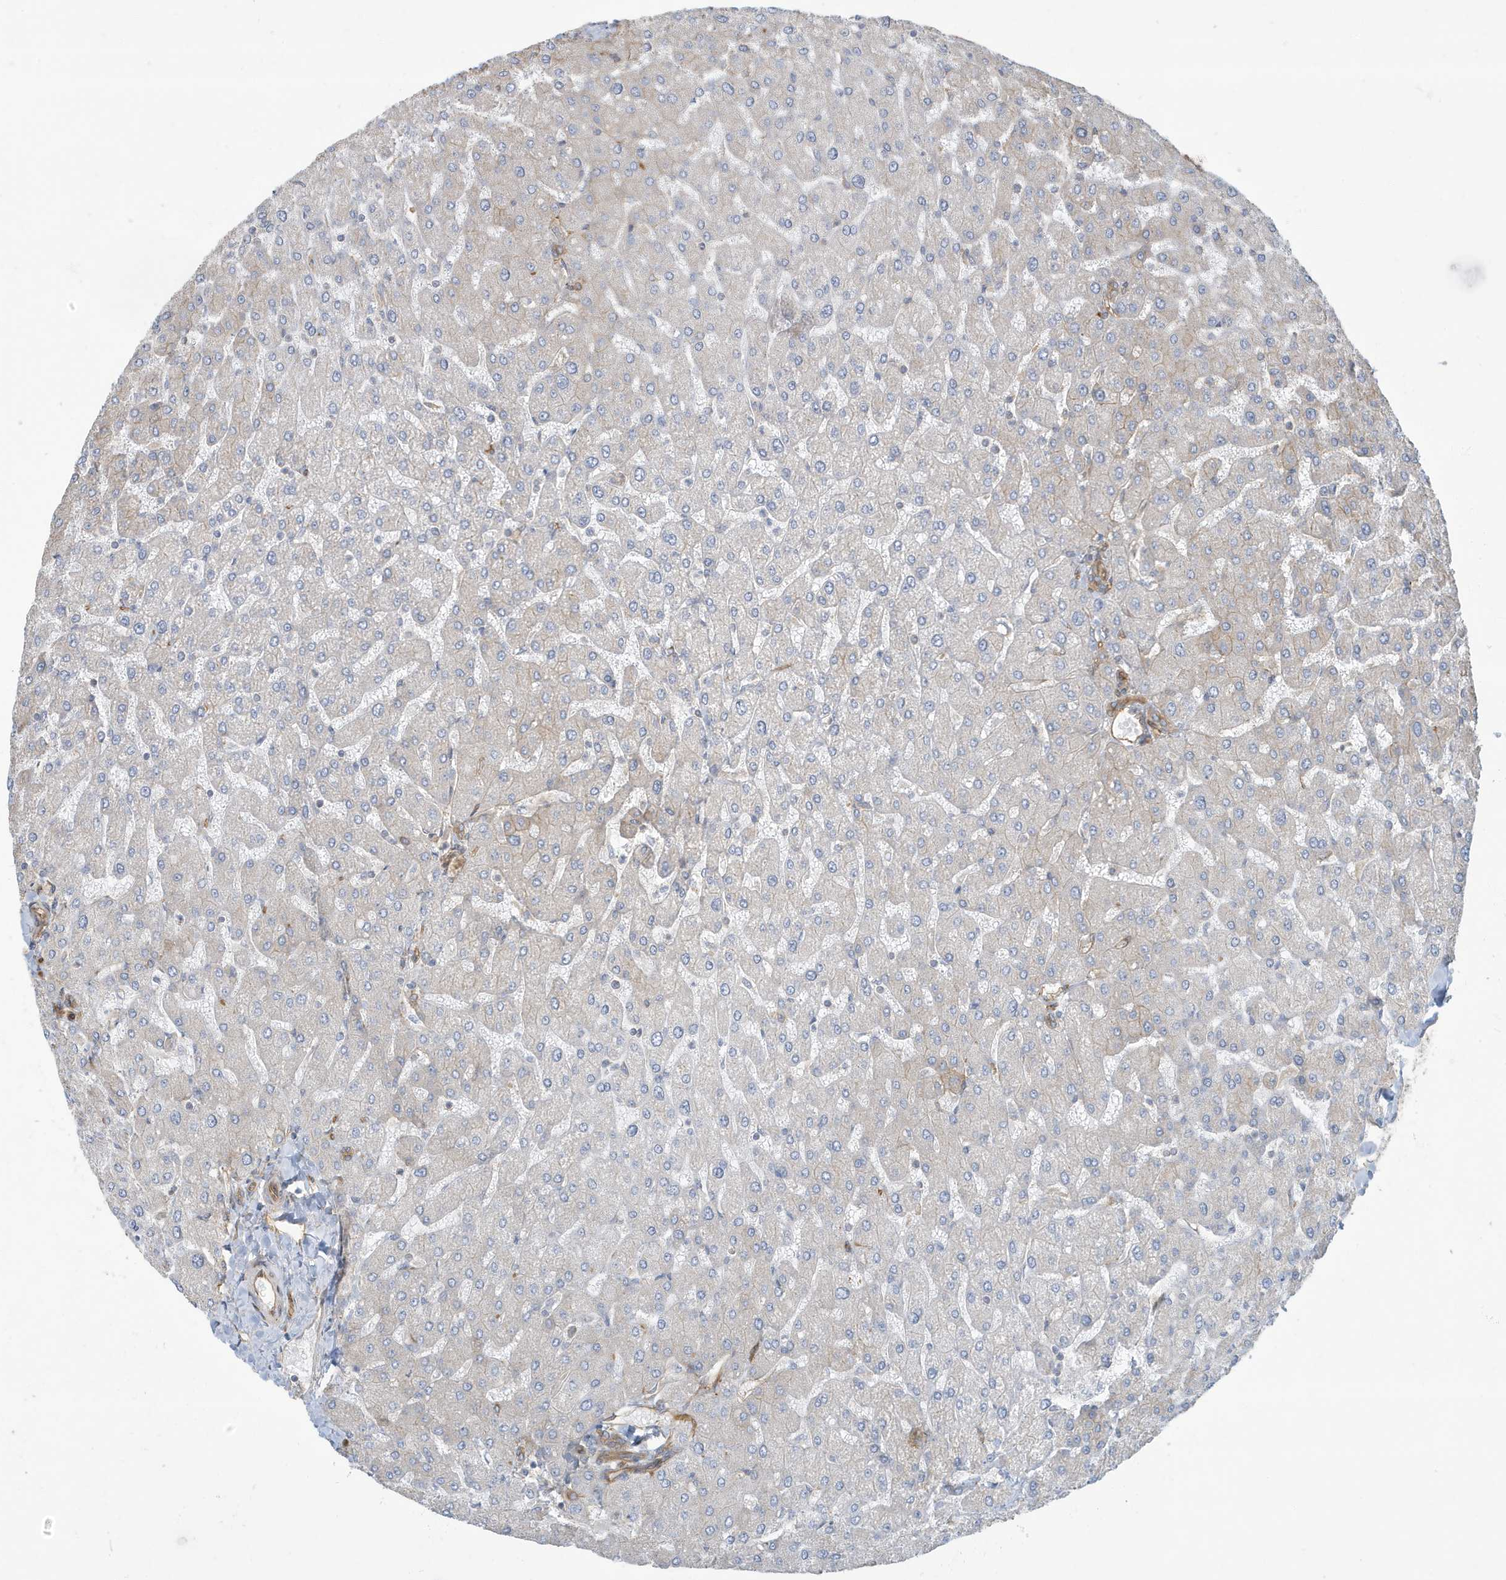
{"staining": {"intensity": "weak", "quantity": ">75%", "location": "cytoplasmic/membranous"}, "tissue": "liver", "cell_type": "Cholangiocytes", "image_type": "normal", "snomed": [{"axis": "morphology", "description": "Normal tissue, NOS"}, {"axis": "topography", "description": "Liver"}], "caption": "This is a histology image of immunohistochemistry (IHC) staining of unremarkable liver, which shows weak staining in the cytoplasmic/membranous of cholangiocytes.", "gene": "ATP23", "patient": {"sex": "male", "age": 55}}